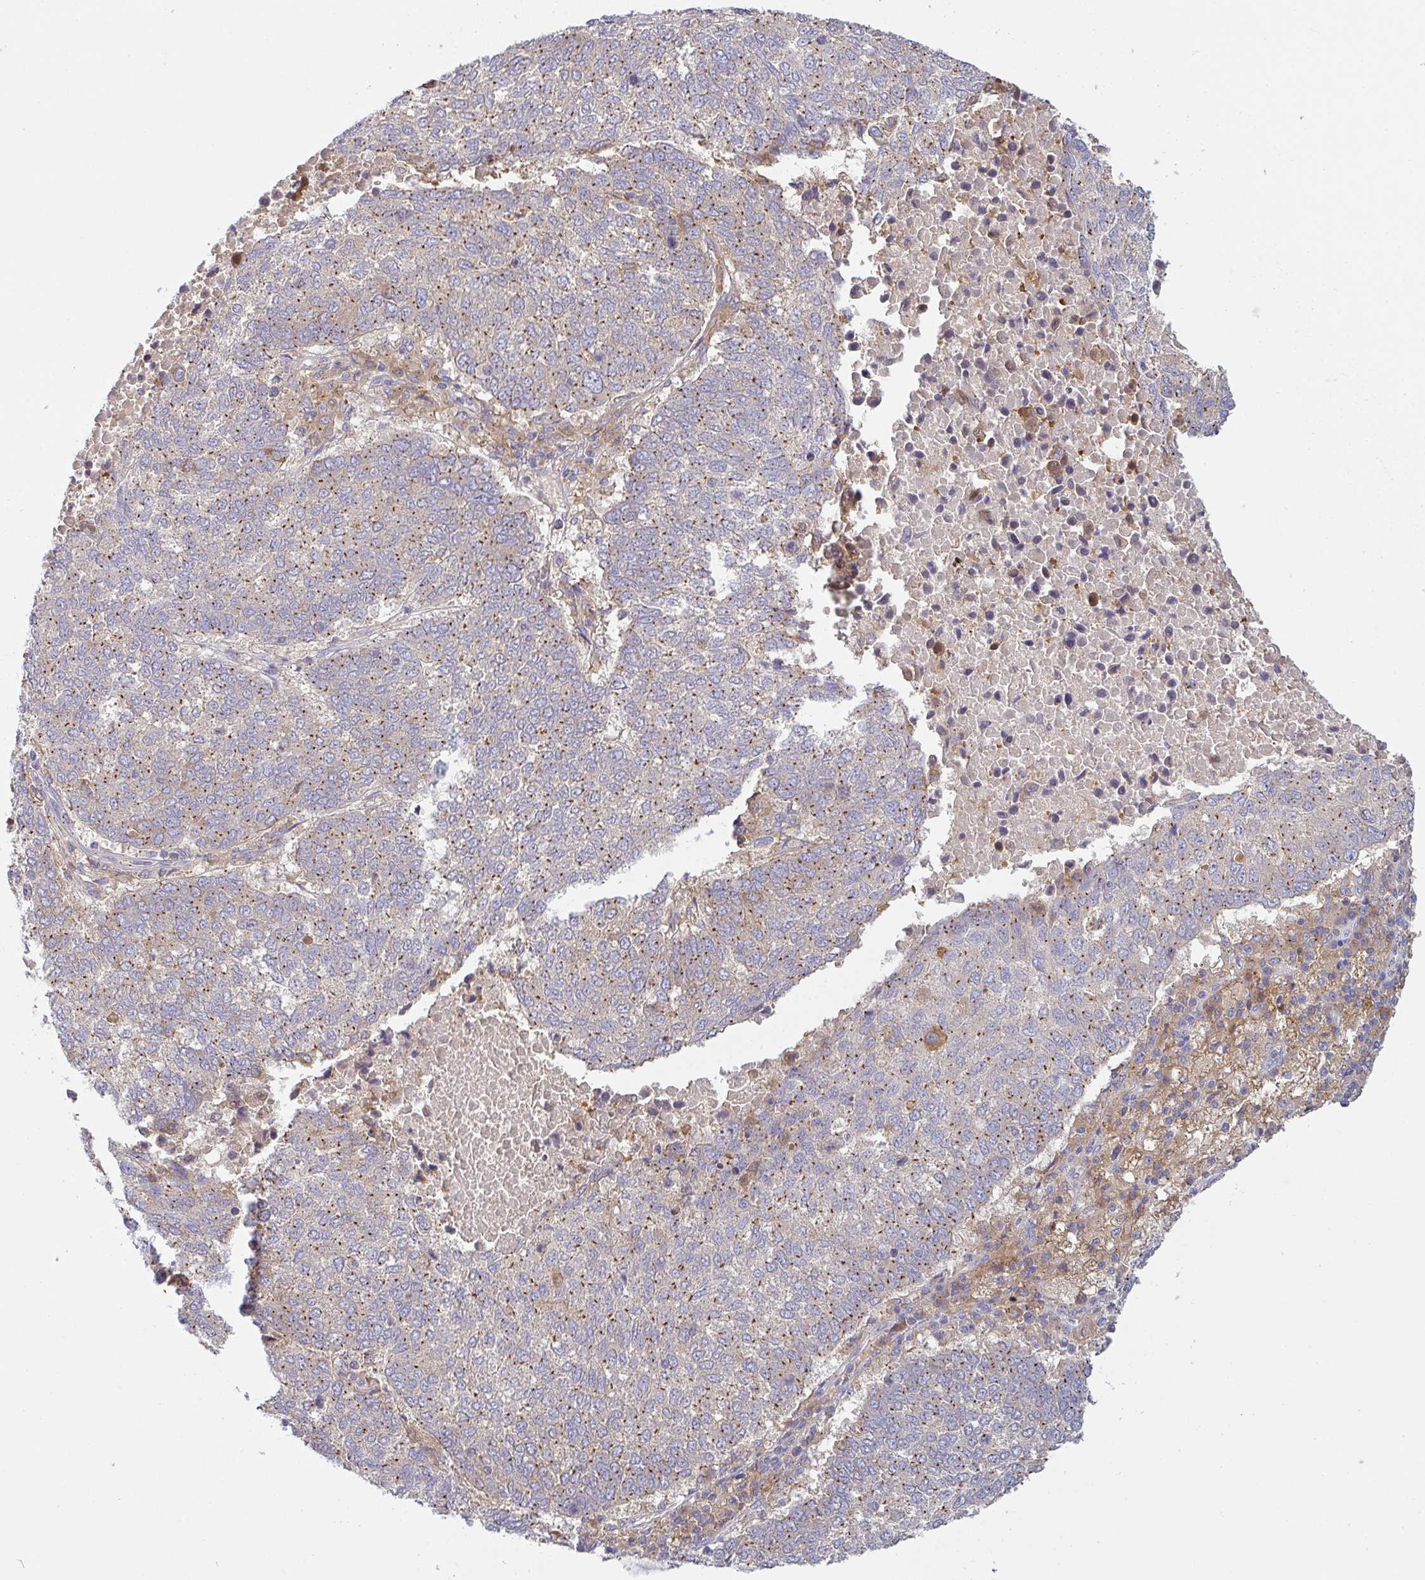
{"staining": {"intensity": "weak", "quantity": ">75%", "location": "cytoplasmic/membranous"}, "tissue": "lung cancer", "cell_type": "Tumor cells", "image_type": "cancer", "snomed": [{"axis": "morphology", "description": "Squamous cell carcinoma, NOS"}, {"axis": "topography", "description": "Lung"}], "caption": "Immunohistochemistry (IHC) histopathology image of neoplastic tissue: lung cancer (squamous cell carcinoma) stained using immunohistochemistry exhibits low levels of weak protein expression localized specifically in the cytoplasmic/membranous of tumor cells, appearing as a cytoplasmic/membranous brown color.", "gene": "SNX5", "patient": {"sex": "male", "age": 73}}